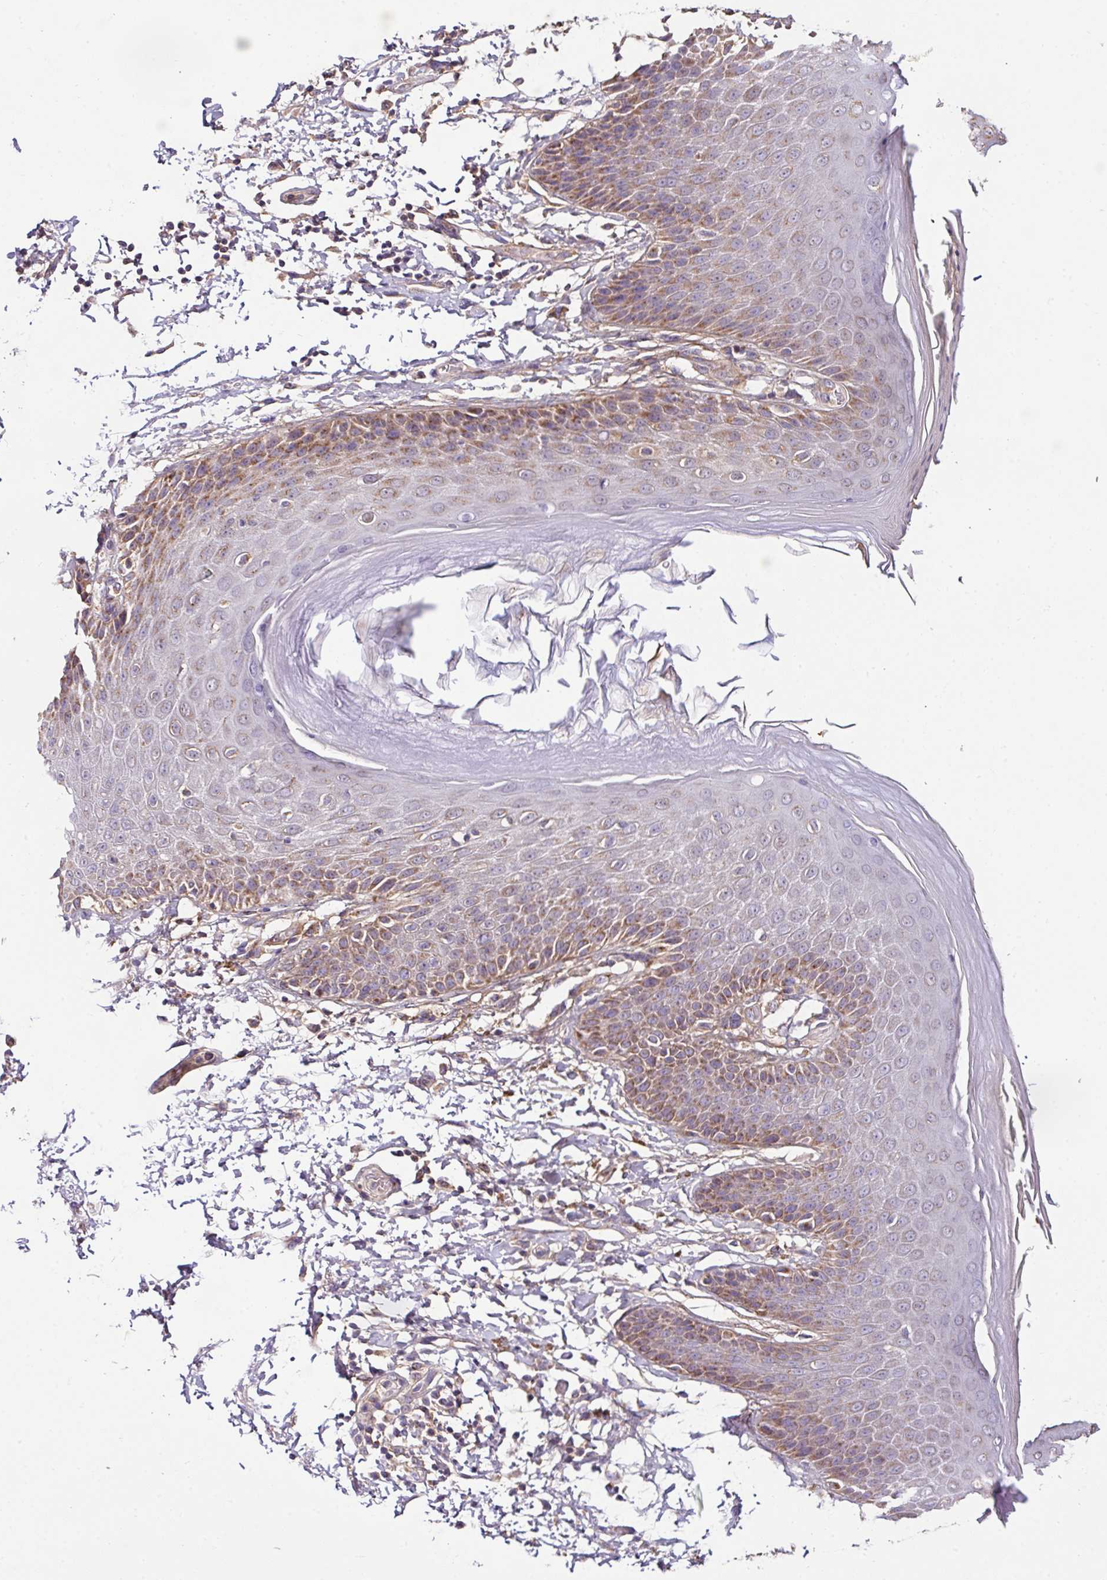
{"staining": {"intensity": "moderate", "quantity": "25%-75%", "location": "cytoplasmic/membranous"}, "tissue": "skin", "cell_type": "Epidermal cells", "image_type": "normal", "snomed": [{"axis": "morphology", "description": "Normal tissue, NOS"}, {"axis": "topography", "description": "Peripheral nerve tissue"}], "caption": "Epidermal cells display medium levels of moderate cytoplasmic/membranous positivity in approximately 25%-75% of cells in unremarkable human skin.", "gene": "CPD", "patient": {"sex": "male", "age": 51}}